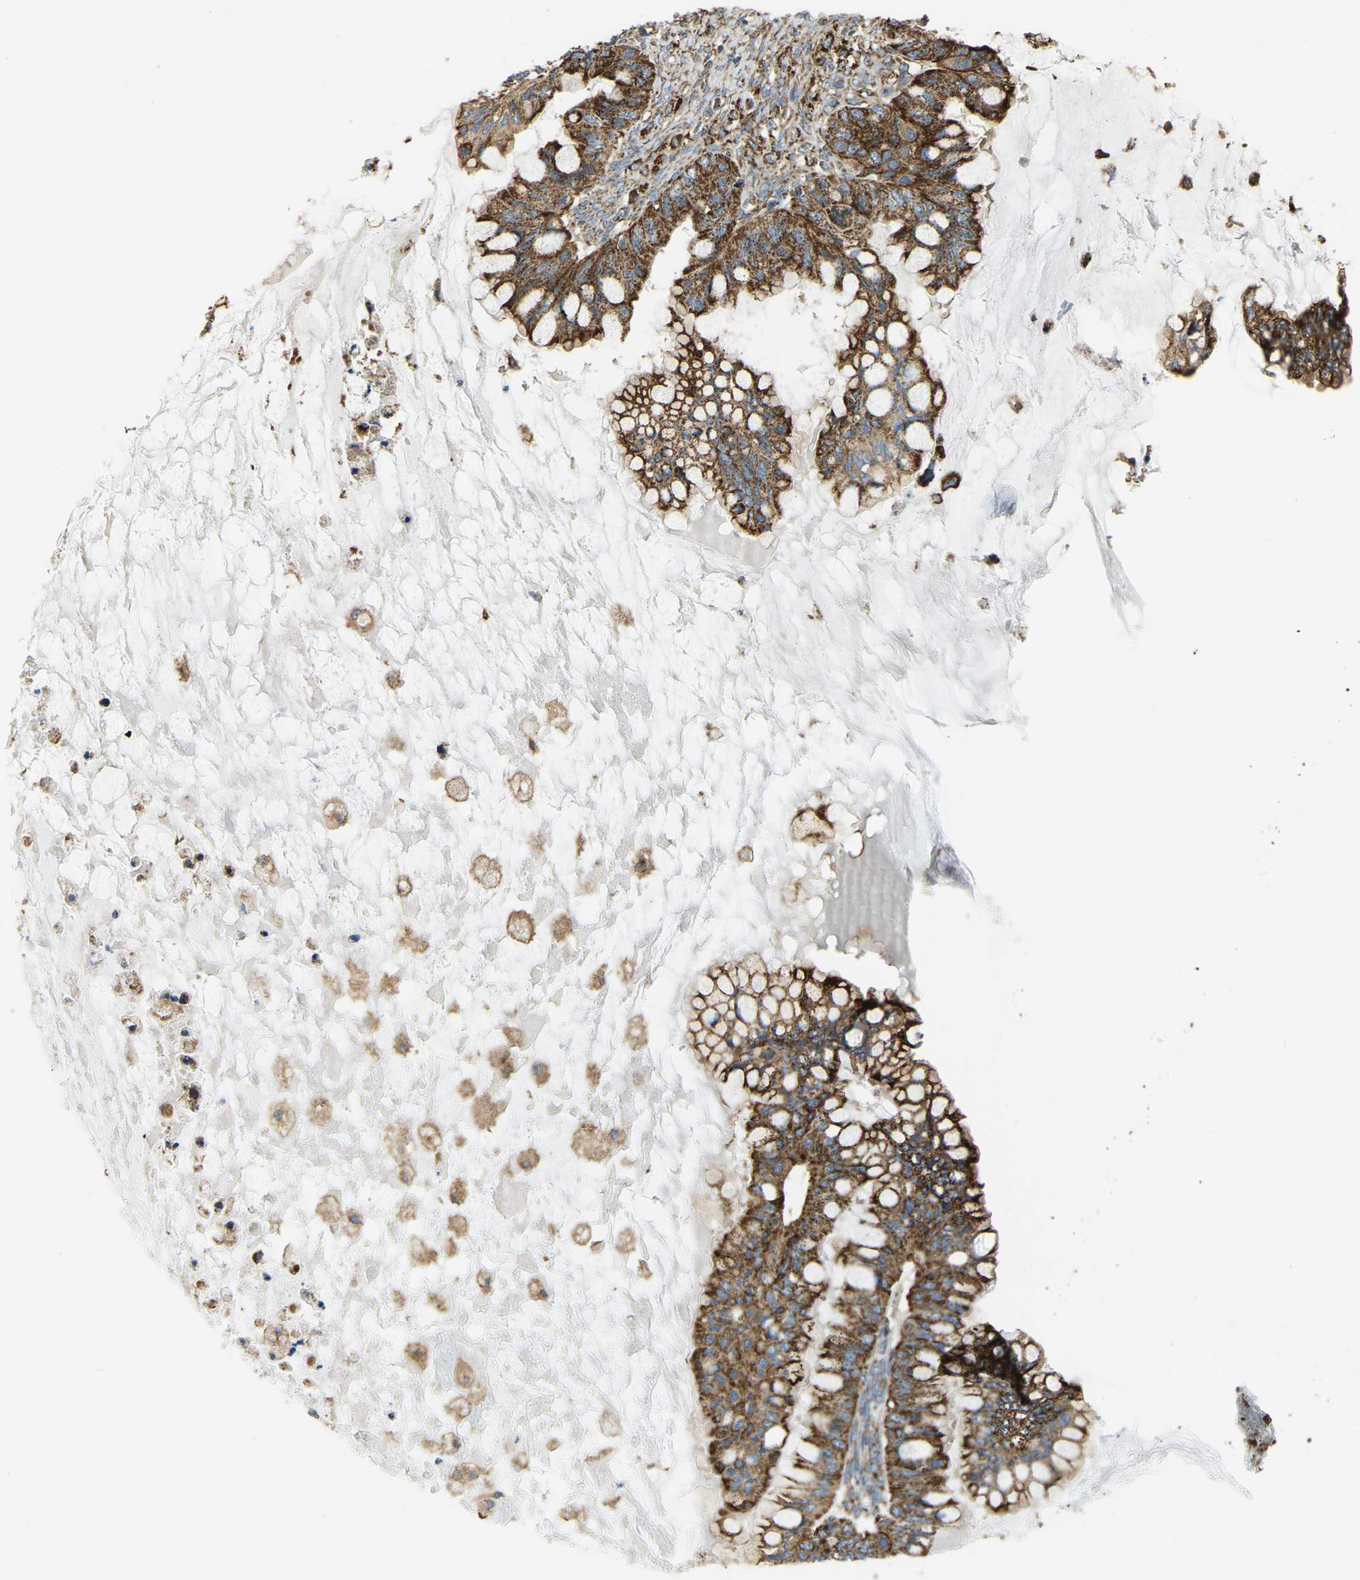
{"staining": {"intensity": "strong", "quantity": ">75%", "location": "cytoplasmic/membranous"}, "tissue": "ovarian cancer", "cell_type": "Tumor cells", "image_type": "cancer", "snomed": [{"axis": "morphology", "description": "Cystadenocarcinoma, mucinous, NOS"}, {"axis": "topography", "description": "Ovary"}], "caption": "Ovarian cancer (mucinous cystadenocarcinoma) stained with a brown dye shows strong cytoplasmic/membranous positive expression in about >75% of tumor cells.", "gene": "PSMD7", "patient": {"sex": "female", "age": 80}}